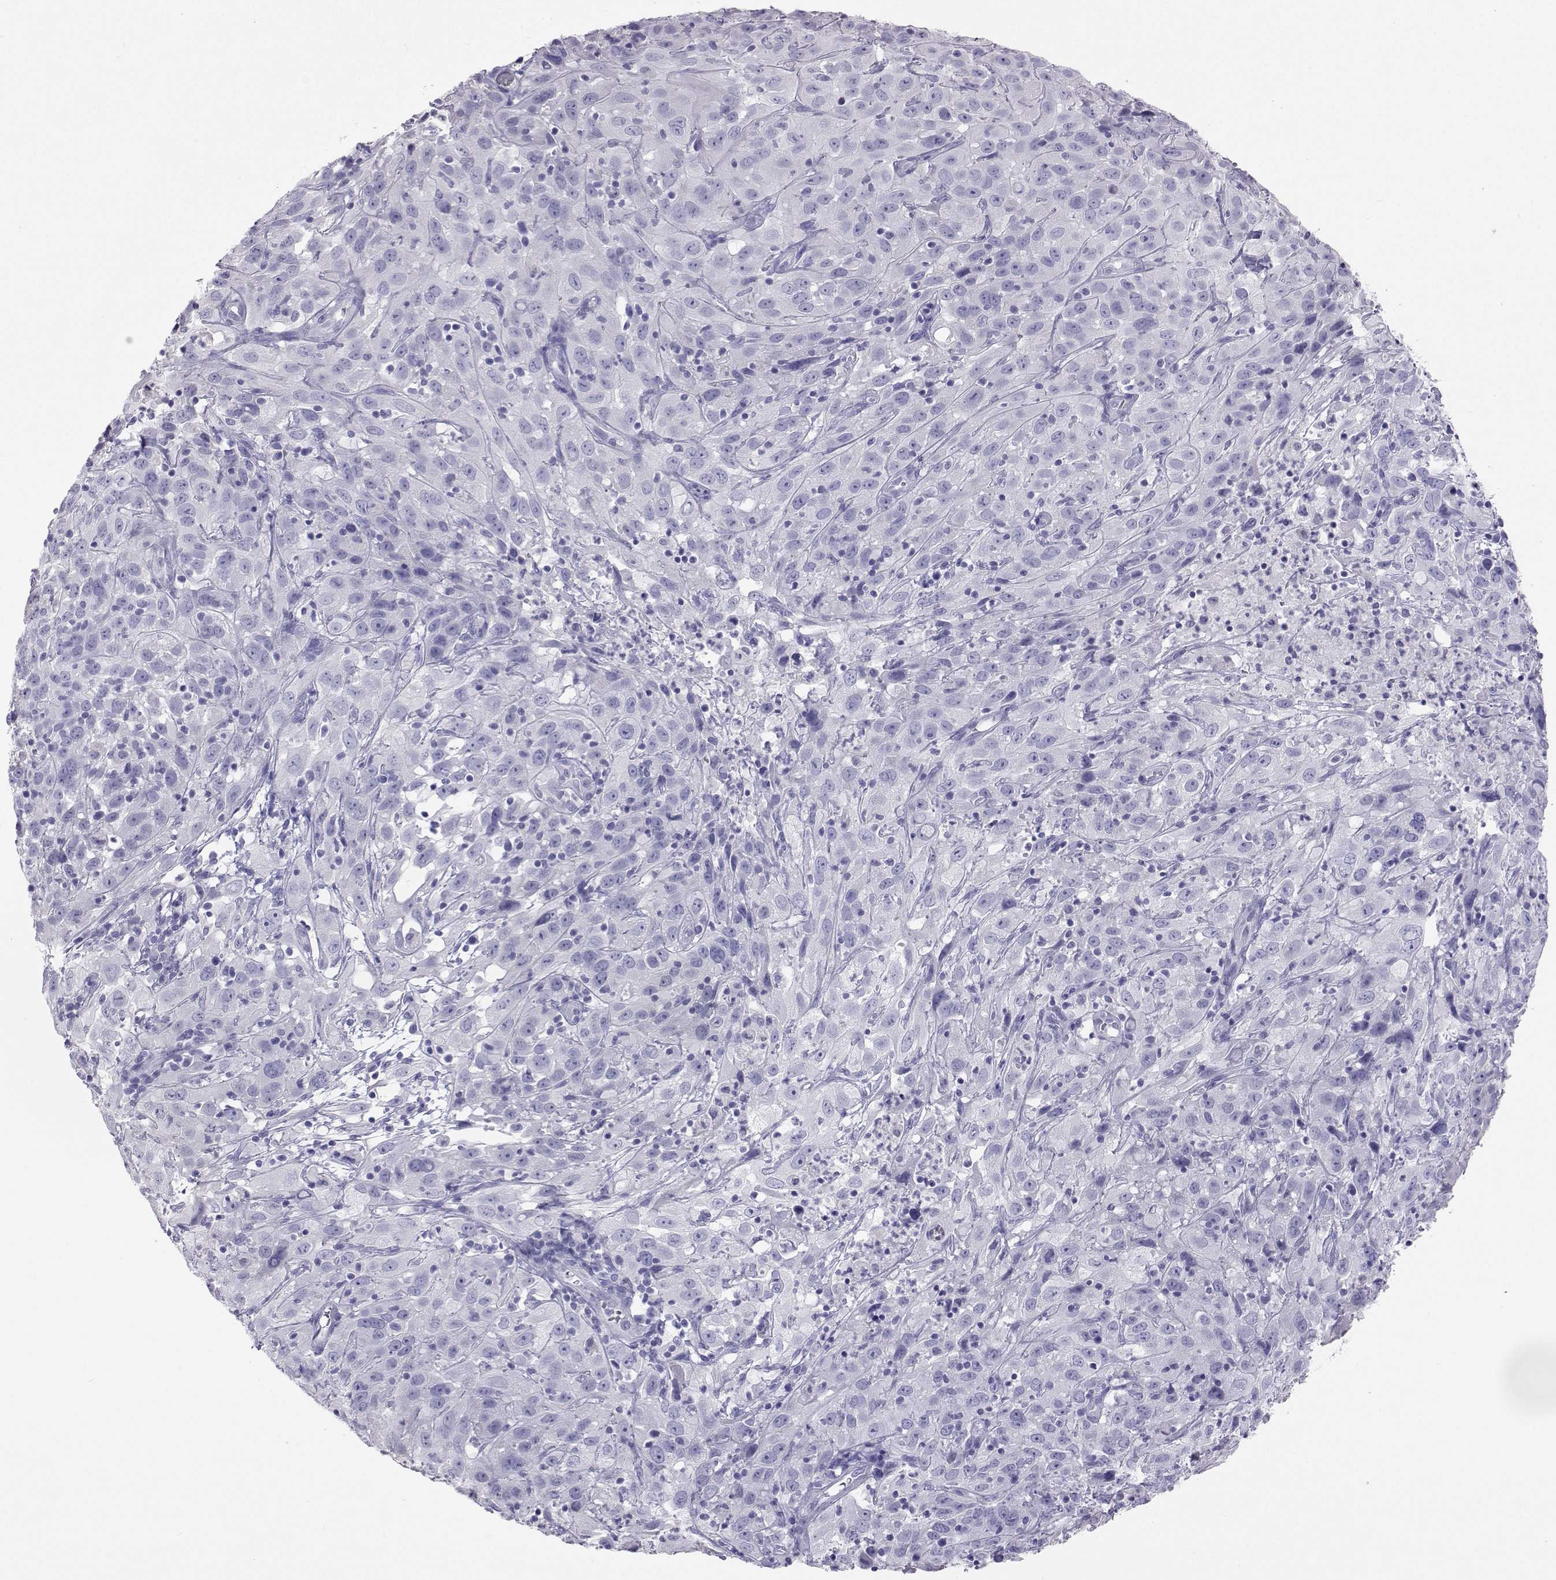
{"staining": {"intensity": "negative", "quantity": "none", "location": "none"}, "tissue": "cervical cancer", "cell_type": "Tumor cells", "image_type": "cancer", "snomed": [{"axis": "morphology", "description": "Squamous cell carcinoma, NOS"}, {"axis": "topography", "description": "Cervix"}], "caption": "This is a image of immunohistochemistry (IHC) staining of cervical squamous cell carcinoma, which shows no expression in tumor cells.", "gene": "PLIN4", "patient": {"sex": "female", "age": 32}}